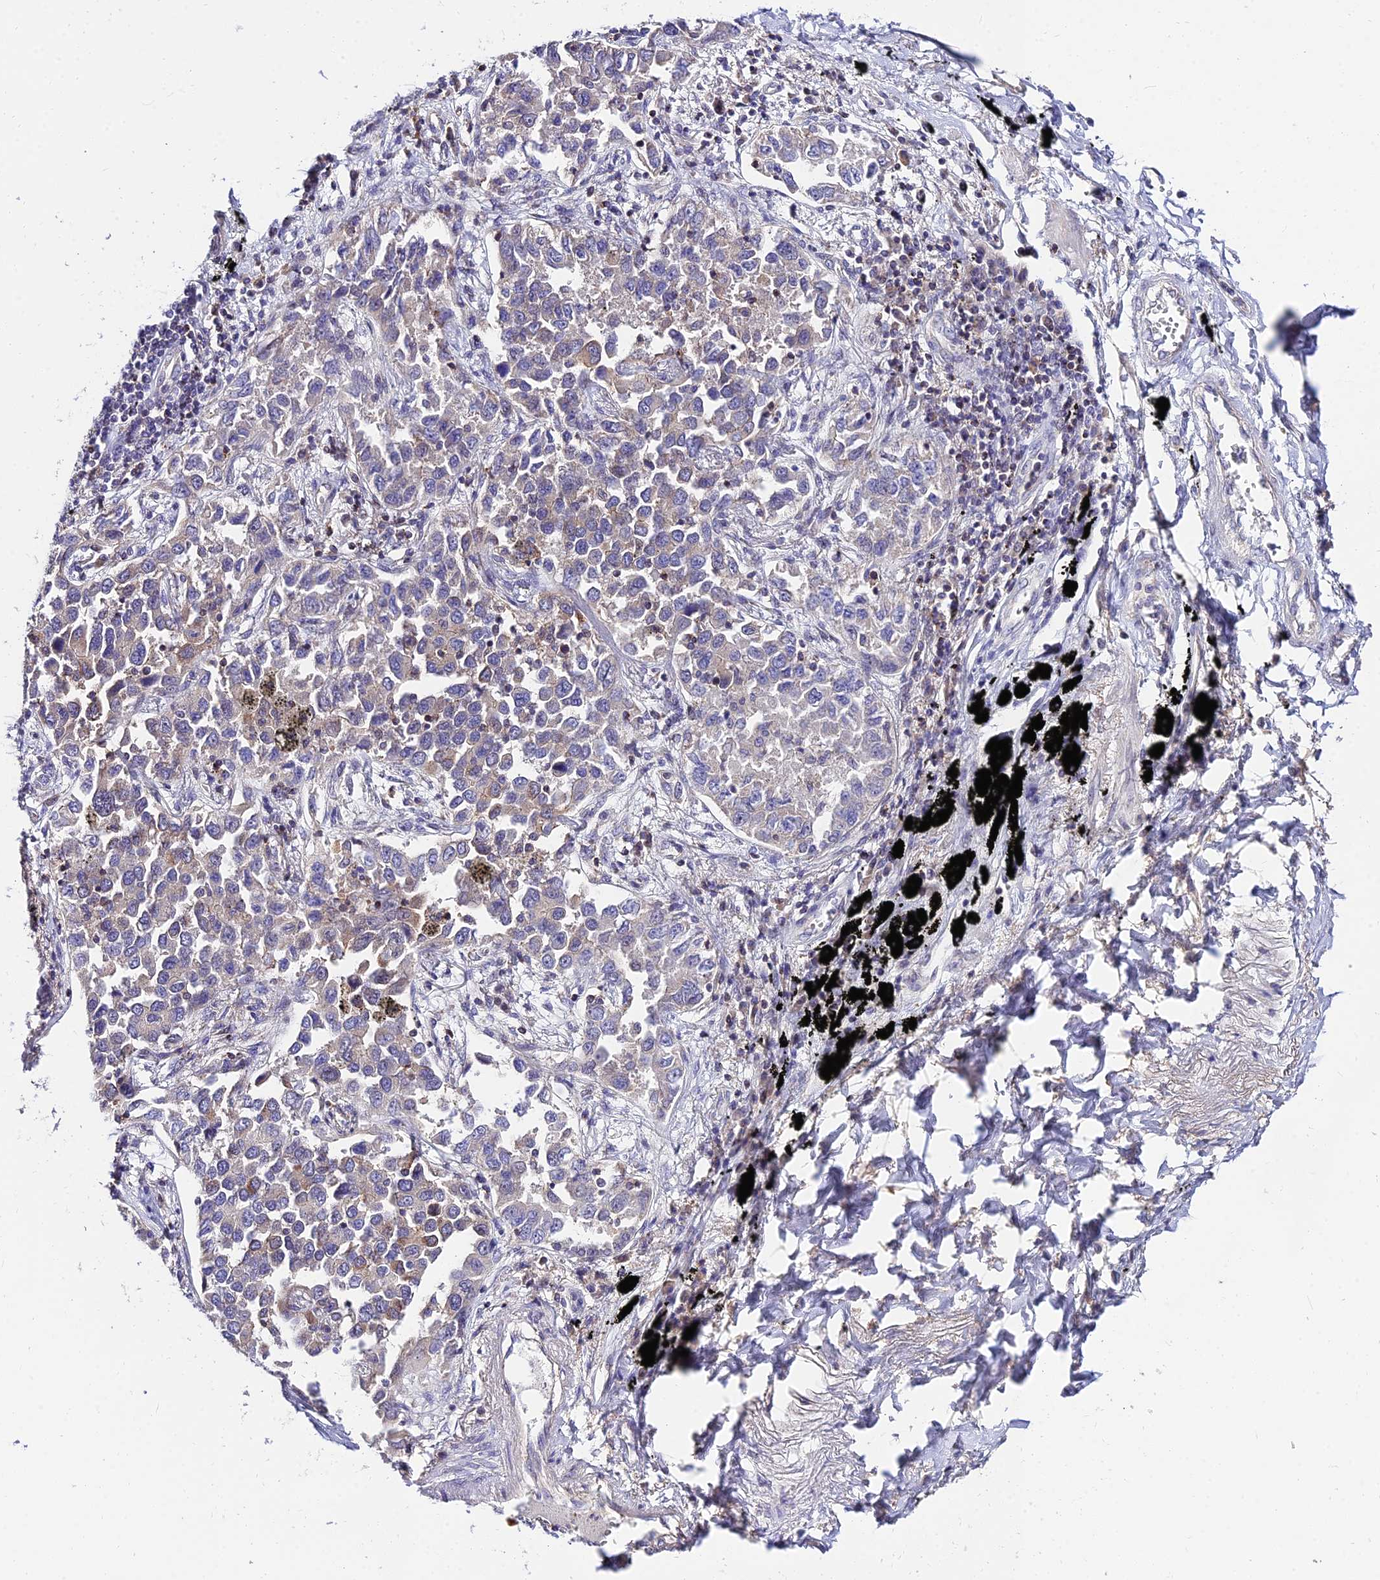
{"staining": {"intensity": "weak", "quantity": "<25%", "location": "cytoplasmic/membranous"}, "tissue": "lung cancer", "cell_type": "Tumor cells", "image_type": "cancer", "snomed": [{"axis": "morphology", "description": "Adenocarcinoma, NOS"}, {"axis": "topography", "description": "Lung"}], "caption": "Immunohistochemistry (IHC) image of neoplastic tissue: adenocarcinoma (lung) stained with DAB displays no significant protein positivity in tumor cells. The staining is performed using DAB brown chromogen with nuclei counter-stained in using hematoxylin.", "gene": "C6orf132", "patient": {"sex": "male", "age": 67}}